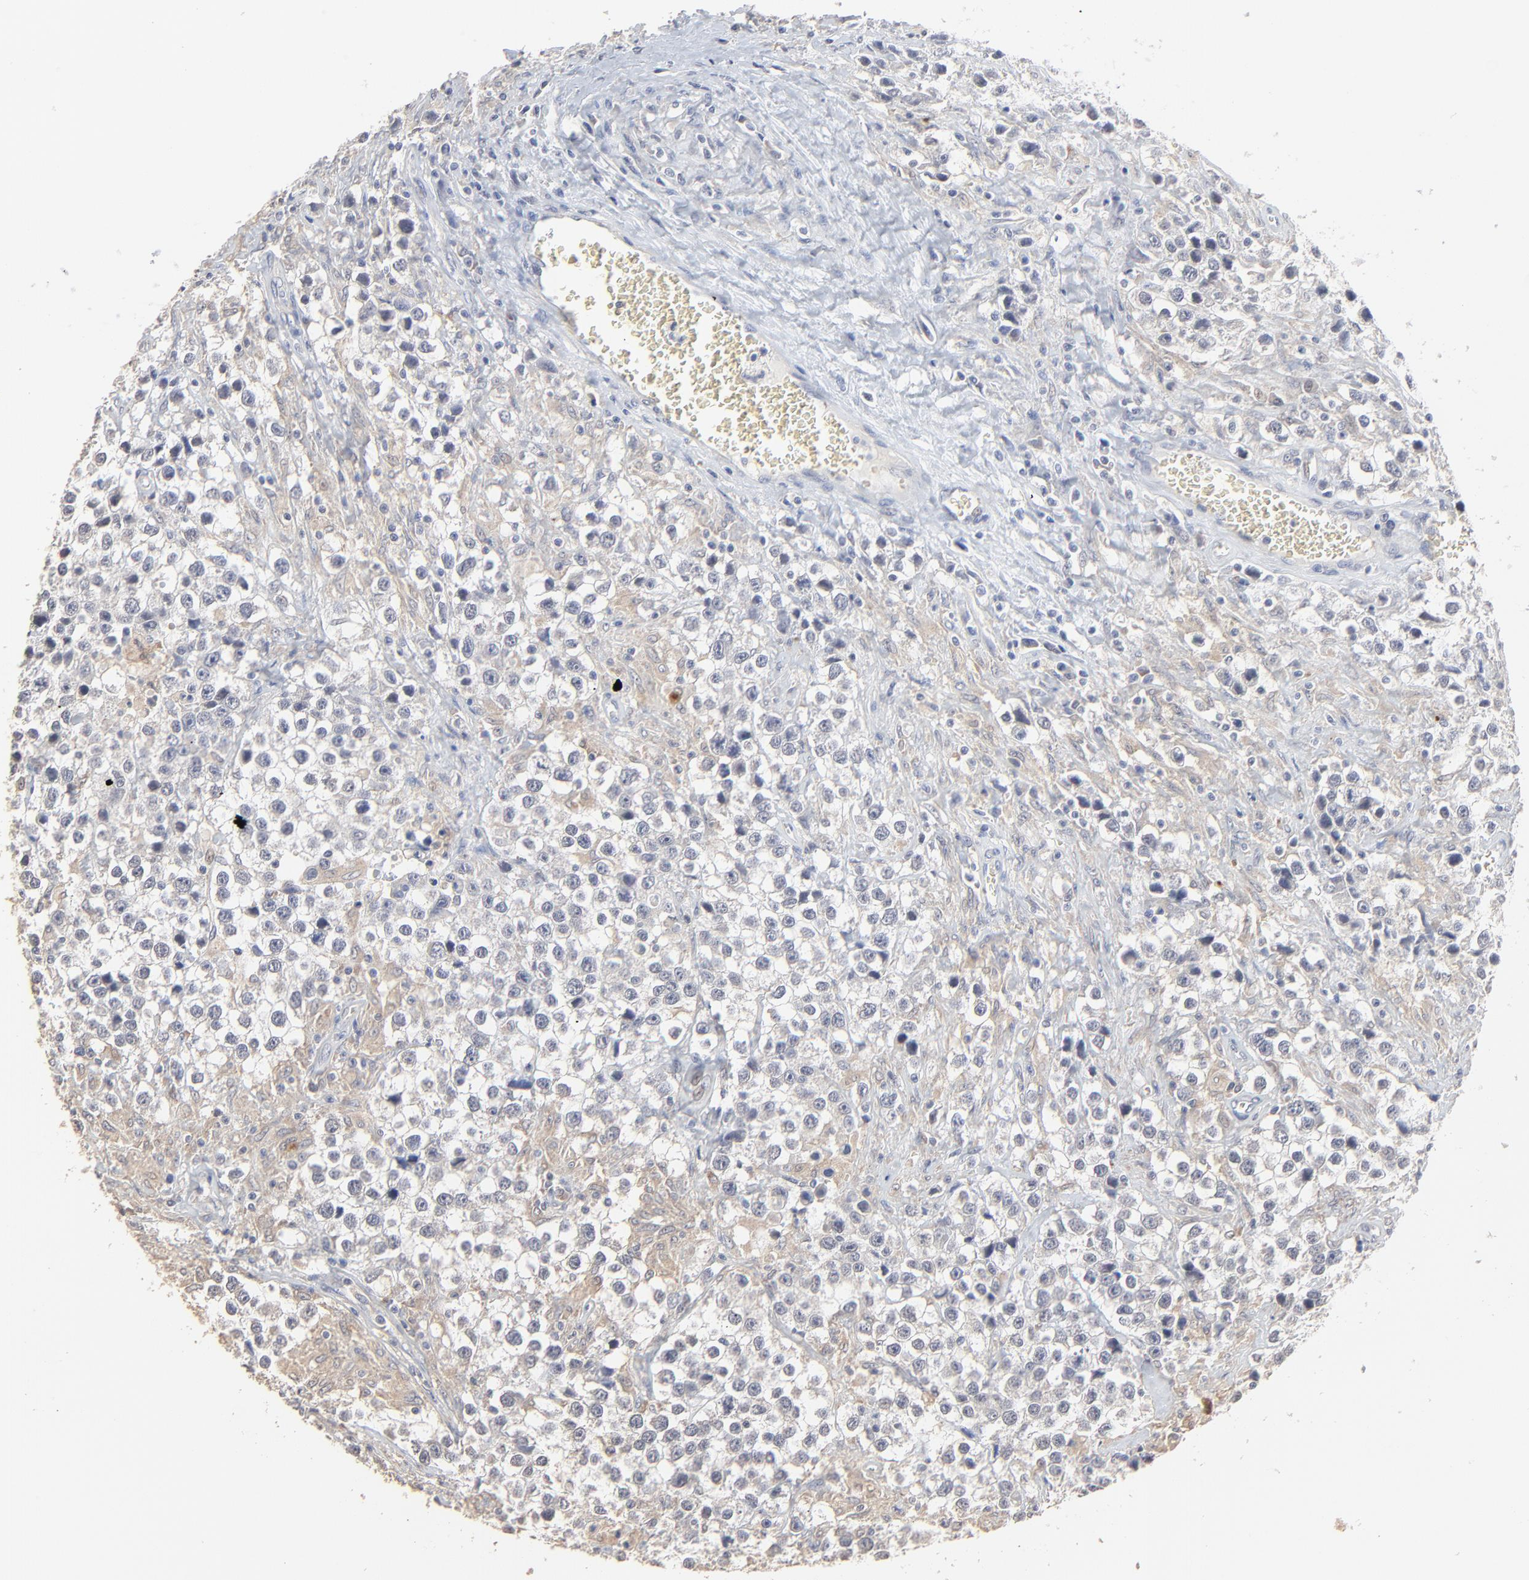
{"staining": {"intensity": "weak", "quantity": "<25%", "location": "cytoplasmic/membranous"}, "tissue": "testis cancer", "cell_type": "Tumor cells", "image_type": "cancer", "snomed": [{"axis": "morphology", "description": "Seminoma, NOS"}, {"axis": "topography", "description": "Testis"}], "caption": "Immunohistochemical staining of human testis cancer (seminoma) shows no significant positivity in tumor cells. The staining is performed using DAB brown chromogen with nuclei counter-stained in using hematoxylin.", "gene": "FANCB", "patient": {"sex": "male", "age": 43}}